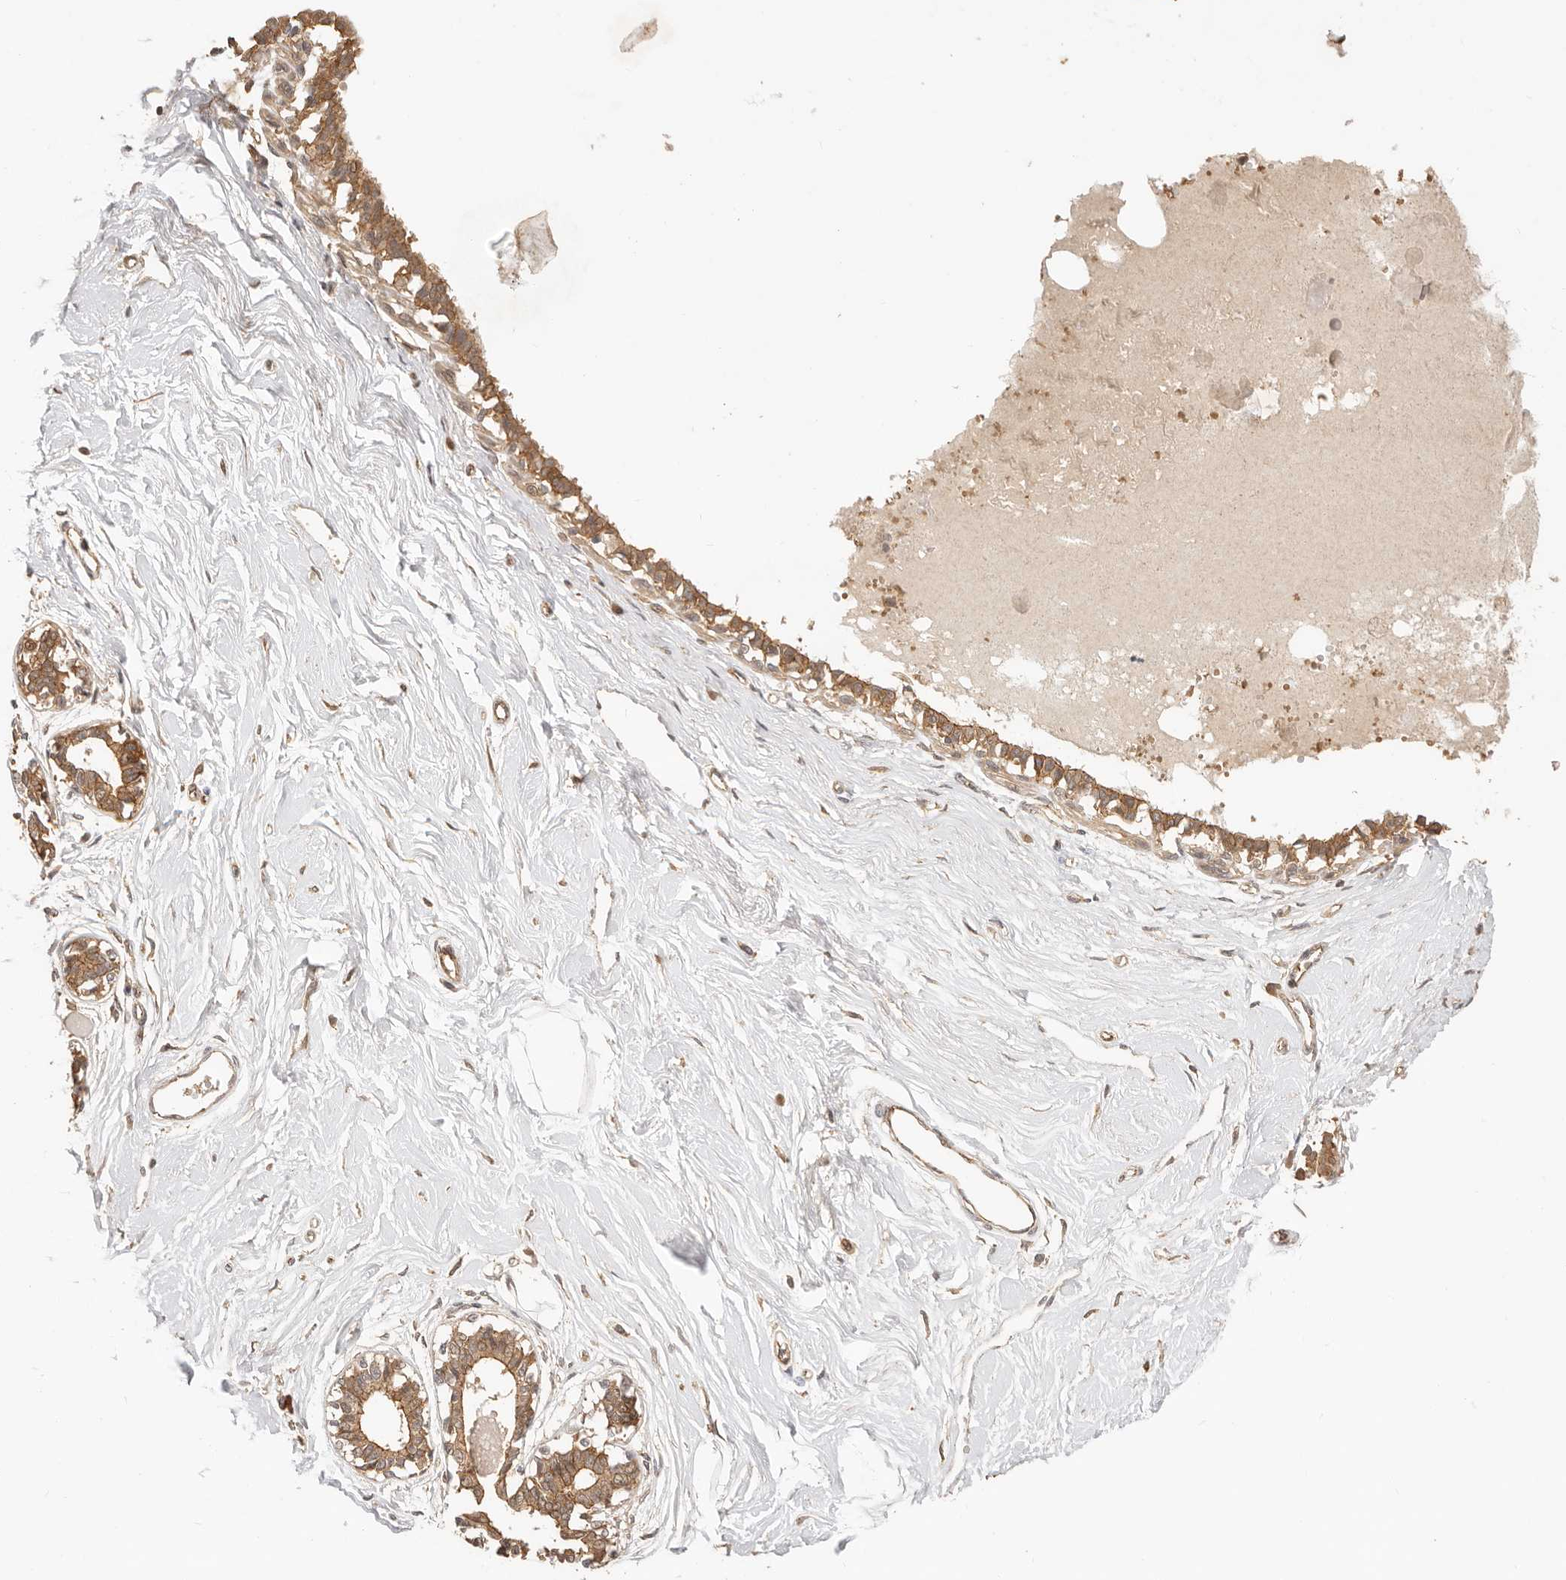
{"staining": {"intensity": "moderate", "quantity": "25%-75%", "location": "cytoplasmic/membranous"}, "tissue": "breast", "cell_type": "Adipocytes", "image_type": "normal", "snomed": [{"axis": "morphology", "description": "Normal tissue, NOS"}, {"axis": "topography", "description": "Breast"}], "caption": "Breast stained with a protein marker demonstrates moderate staining in adipocytes.", "gene": "AFDN", "patient": {"sex": "female", "age": 45}}